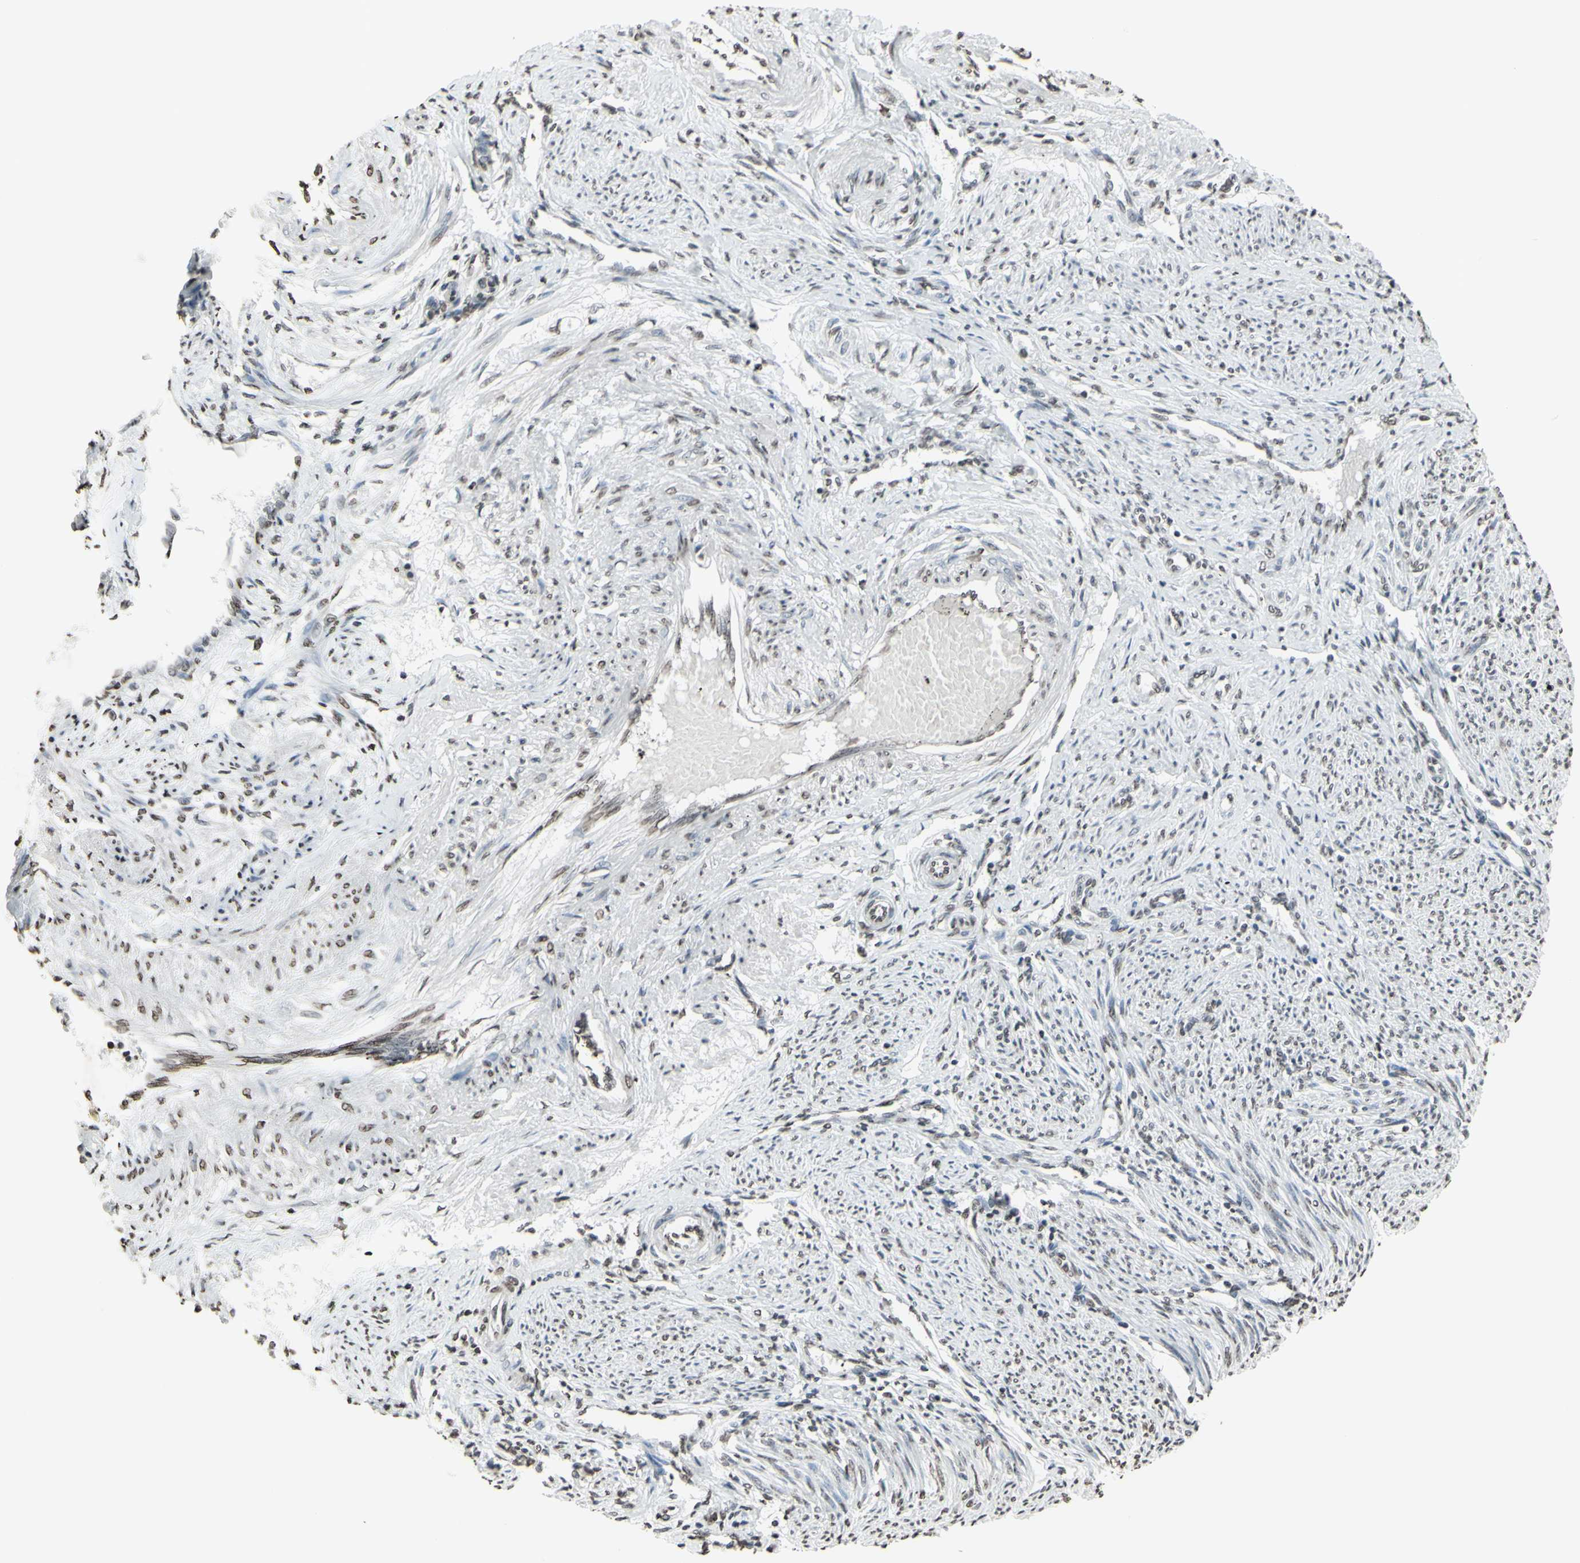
{"staining": {"intensity": "weak", "quantity": "<25%", "location": "nuclear"}, "tissue": "endometrium", "cell_type": "Cells in endometrial stroma", "image_type": "normal", "snomed": [{"axis": "morphology", "description": "Normal tissue, NOS"}, {"axis": "topography", "description": "Endometrium"}], "caption": "Immunohistochemistry (IHC) micrograph of normal human endometrium stained for a protein (brown), which demonstrates no positivity in cells in endometrial stroma. (Brightfield microscopy of DAB IHC at high magnification).", "gene": "CD79B", "patient": {"sex": "female", "age": 42}}